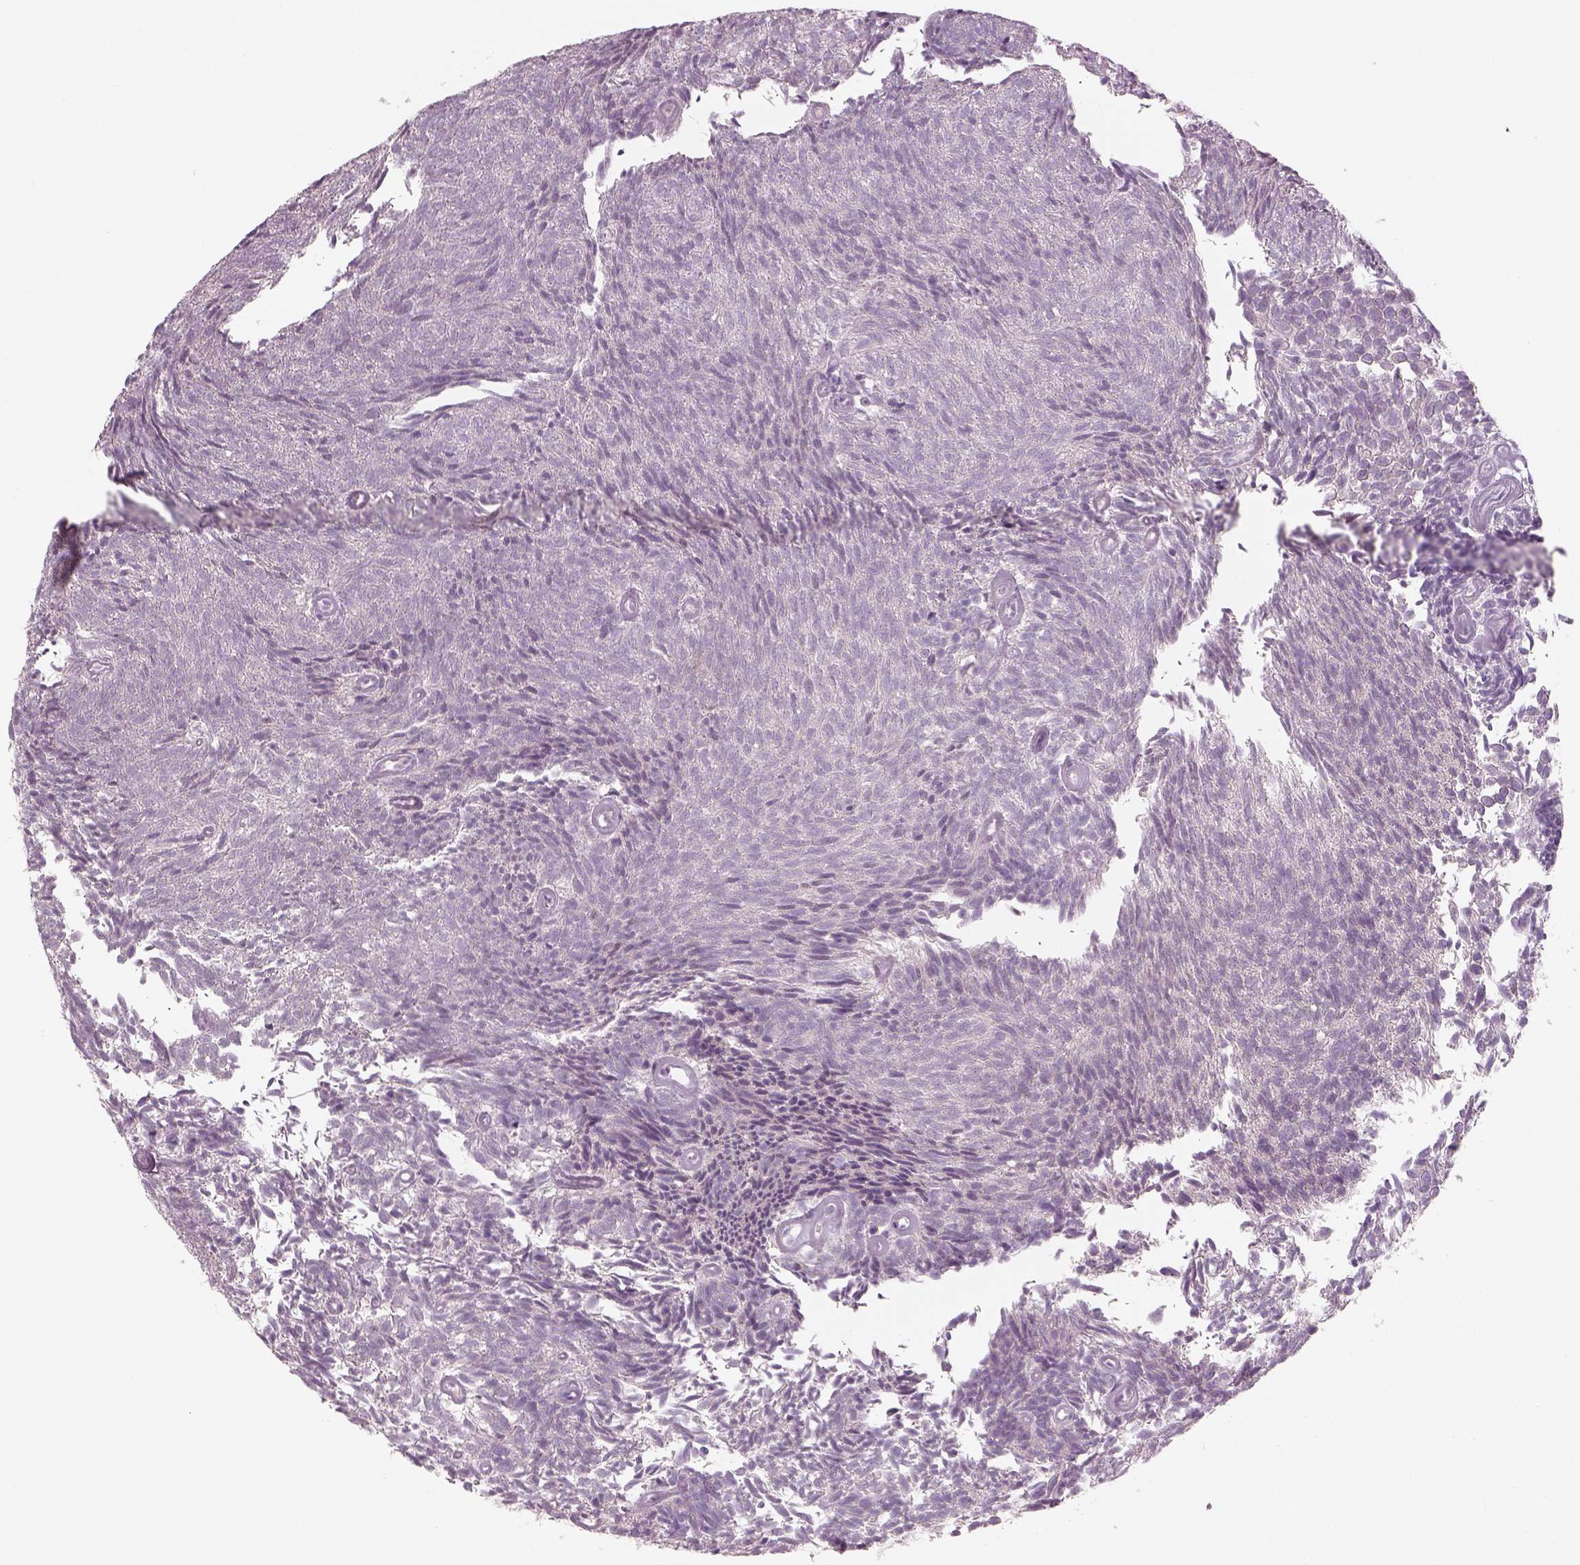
{"staining": {"intensity": "negative", "quantity": "none", "location": "none"}, "tissue": "urothelial cancer", "cell_type": "Tumor cells", "image_type": "cancer", "snomed": [{"axis": "morphology", "description": "Urothelial carcinoma, Low grade"}, {"axis": "topography", "description": "Urinary bladder"}], "caption": "Tumor cells are negative for brown protein staining in urothelial cancer.", "gene": "PENK", "patient": {"sex": "male", "age": 77}}